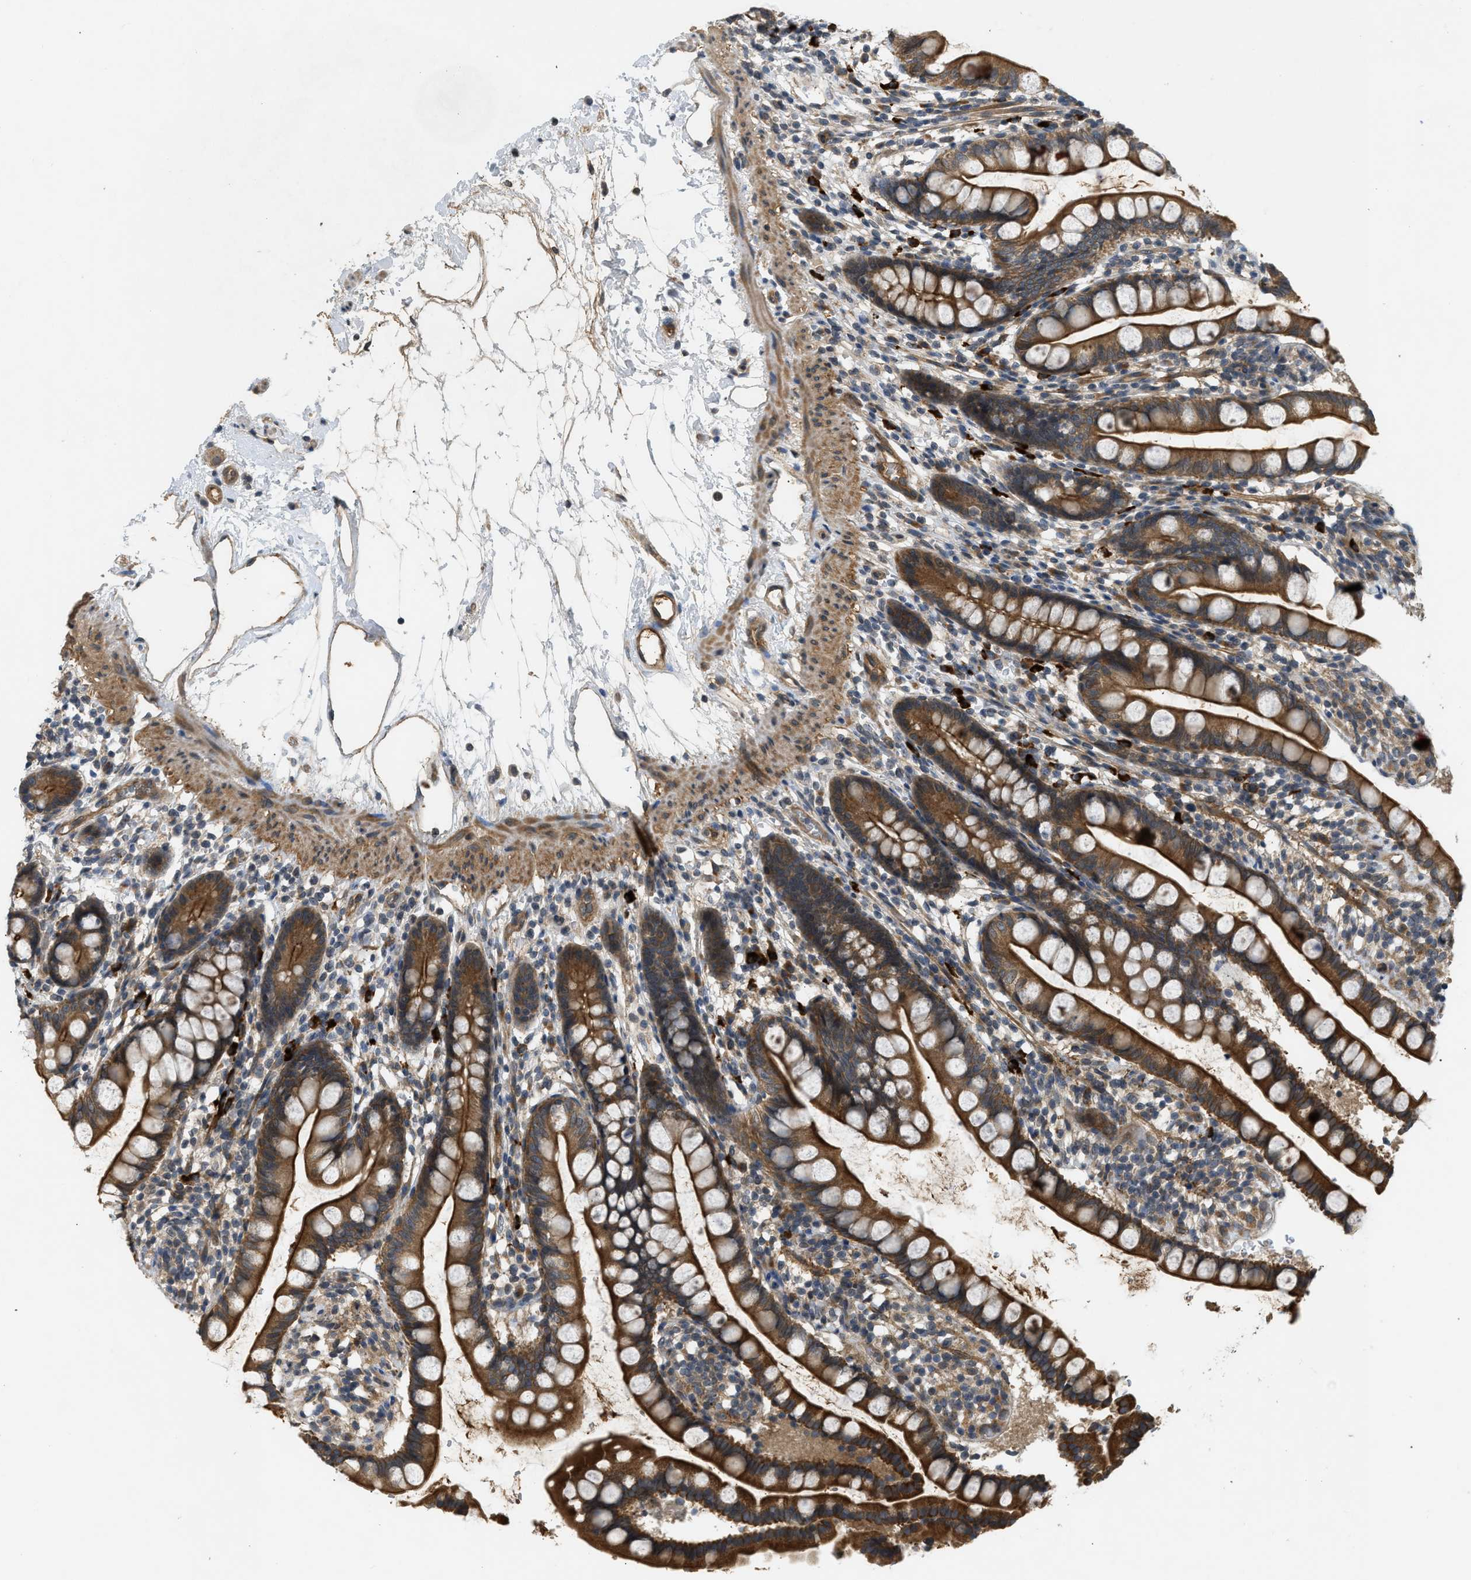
{"staining": {"intensity": "strong", "quantity": ">75%", "location": "cytoplasmic/membranous"}, "tissue": "small intestine", "cell_type": "Glandular cells", "image_type": "normal", "snomed": [{"axis": "morphology", "description": "Normal tissue, NOS"}, {"axis": "topography", "description": "Small intestine"}], "caption": "Protein staining demonstrates strong cytoplasmic/membranous staining in approximately >75% of glandular cells in normal small intestine.", "gene": "ADCY8", "patient": {"sex": "female", "age": 84}}